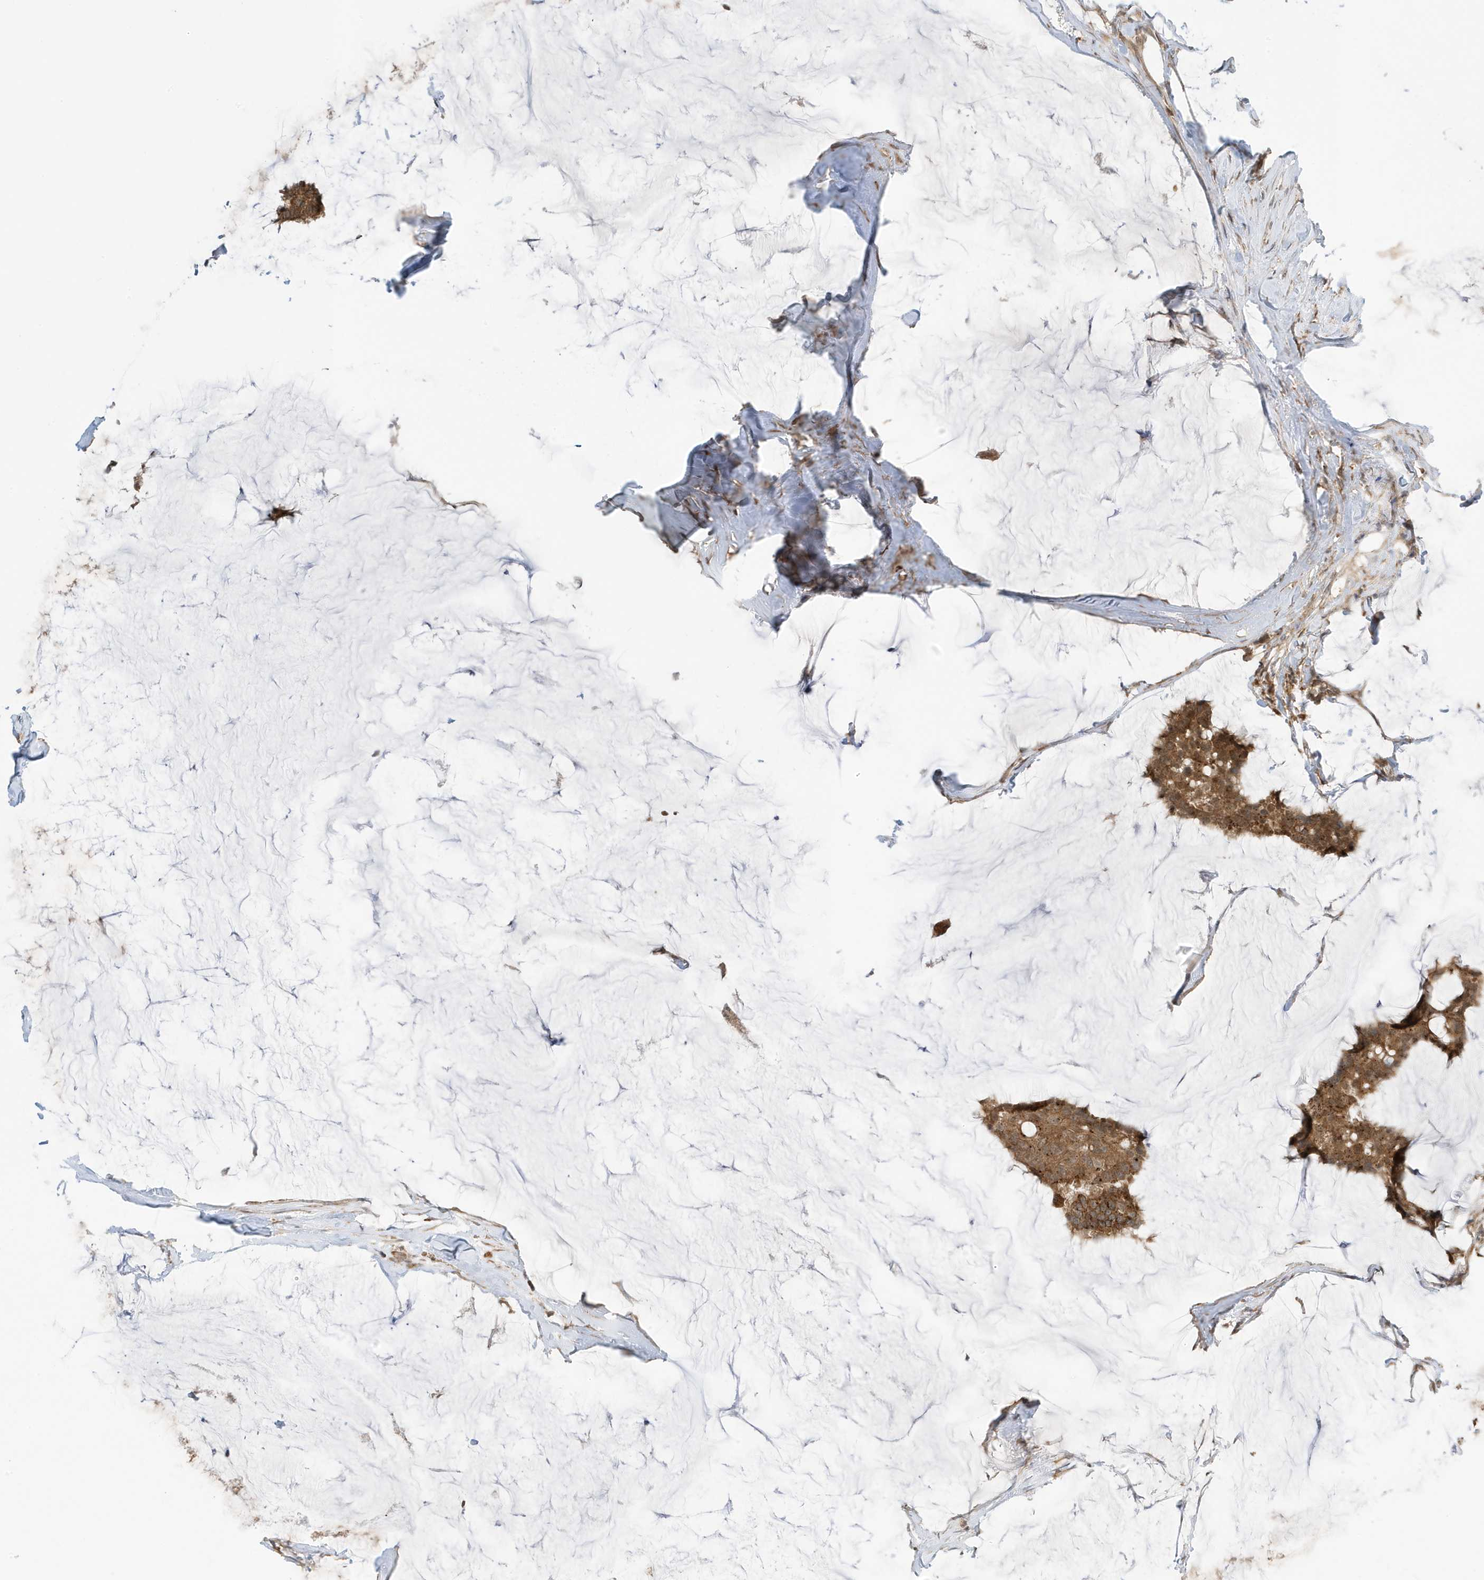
{"staining": {"intensity": "strong", "quantity": ">75%", "location": "cytoplasmic/membranous"}, "tissue": "breast cancer", "cell_type": "Tumor cells", "image_type": "cancer", "snomed": [{"axis": "morphology", "description": "Duct carcinoma"}, {"axis": "topography", "description": "Breast"}], "caption": "High-power microscopy captured an immunohistochemistry photomicrograph of breast cancer, revealing strong cytoplasmic/membranous expression in approximately >75% of tumor cells.", "gene": "DHX36", "patient": {"sex": "female", "age": 93}}